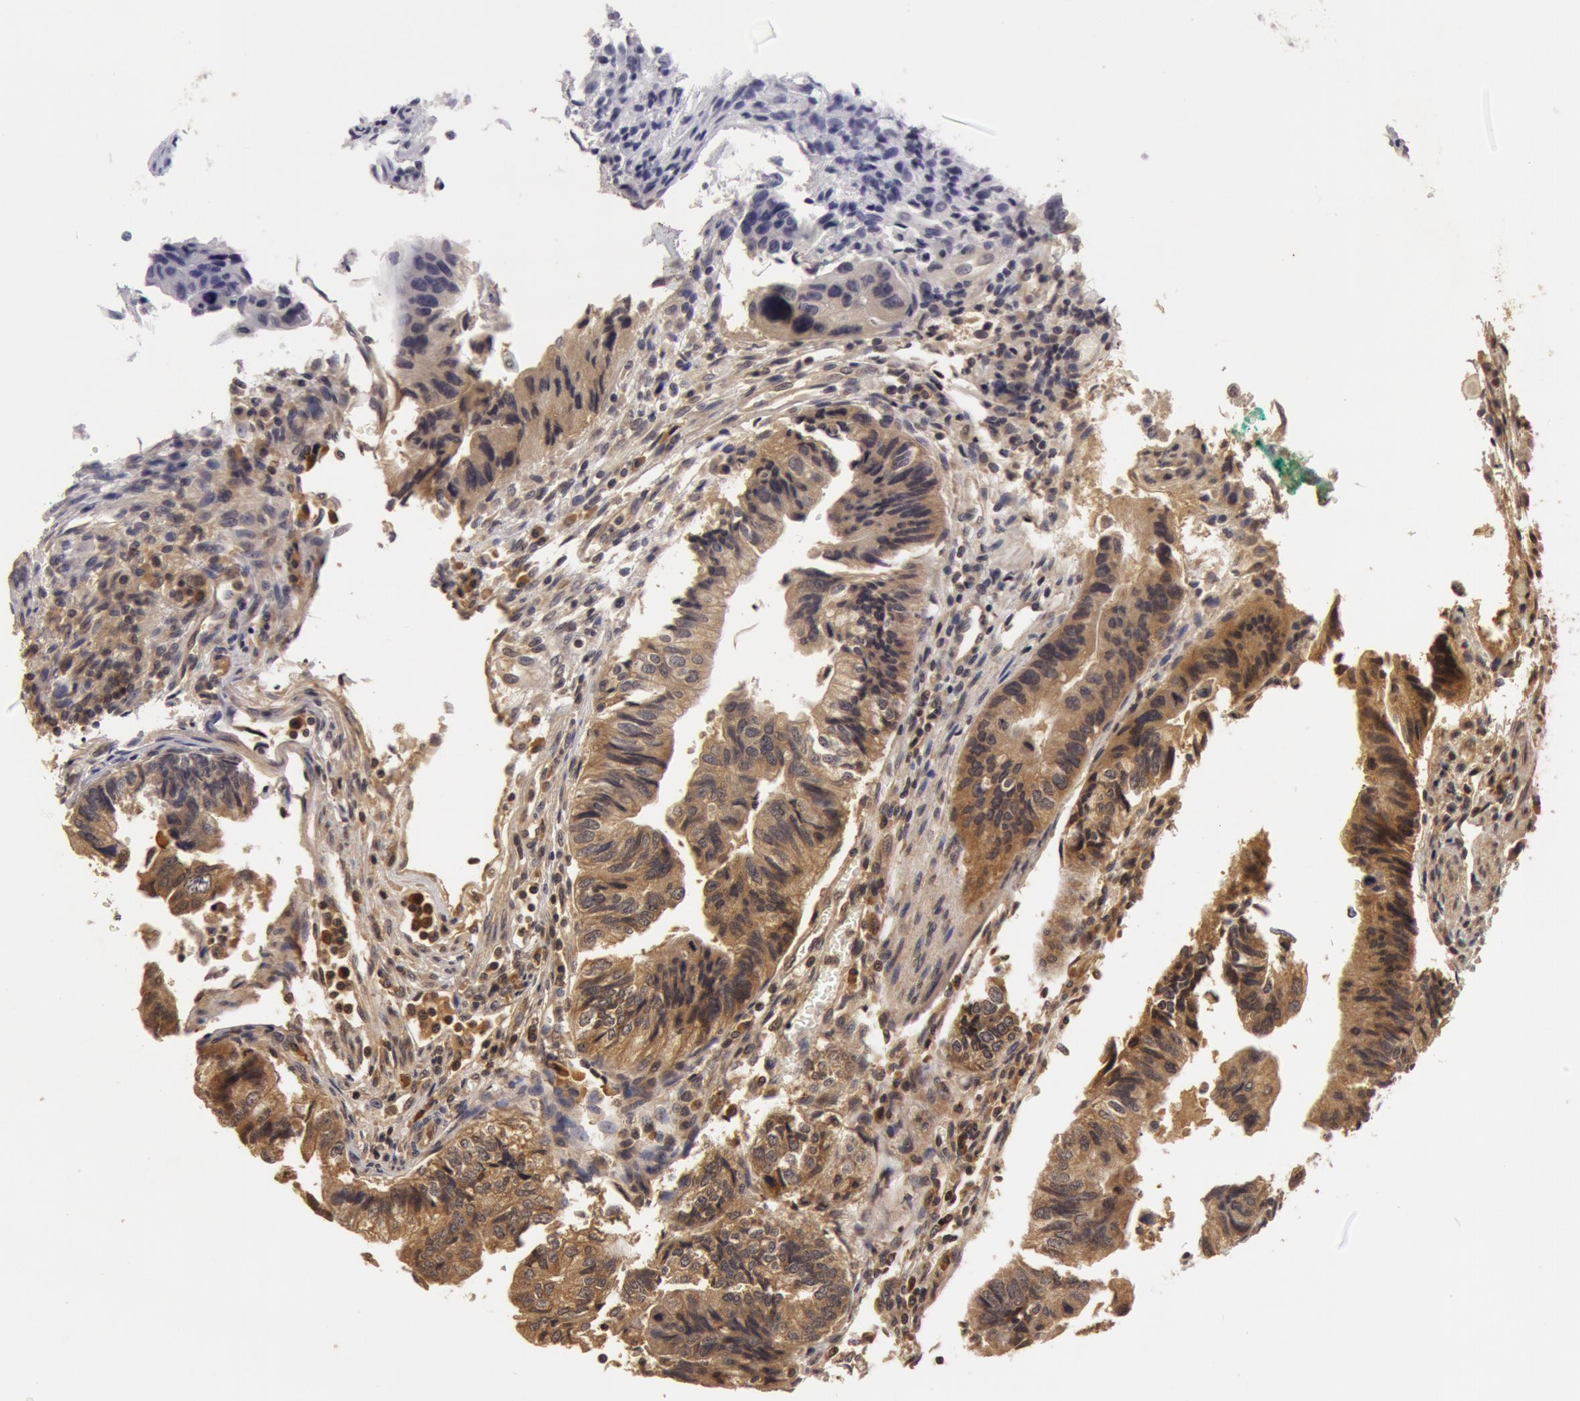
{"staining": {"intensity": "moderate", "quantity": ">75%", "location": "cytoplasmic/membranous"}, "tissue": "colorectal cancer", "cell_type": "Tumor cells", "image_type": "cancer", "snomed": [{"axis": "morphology", "description": "Adenocarcinoma, NOS"}, {"axis": "topography", "description": "Colon"}], "caption": "Adenocarcinoma (colorectal) tissue exhibits moderate cytoplasmic/membranous positivity in approximately >75% of tumor cells", "gene": "BCHE", "patient": {"sex": "female", "age": 11}}